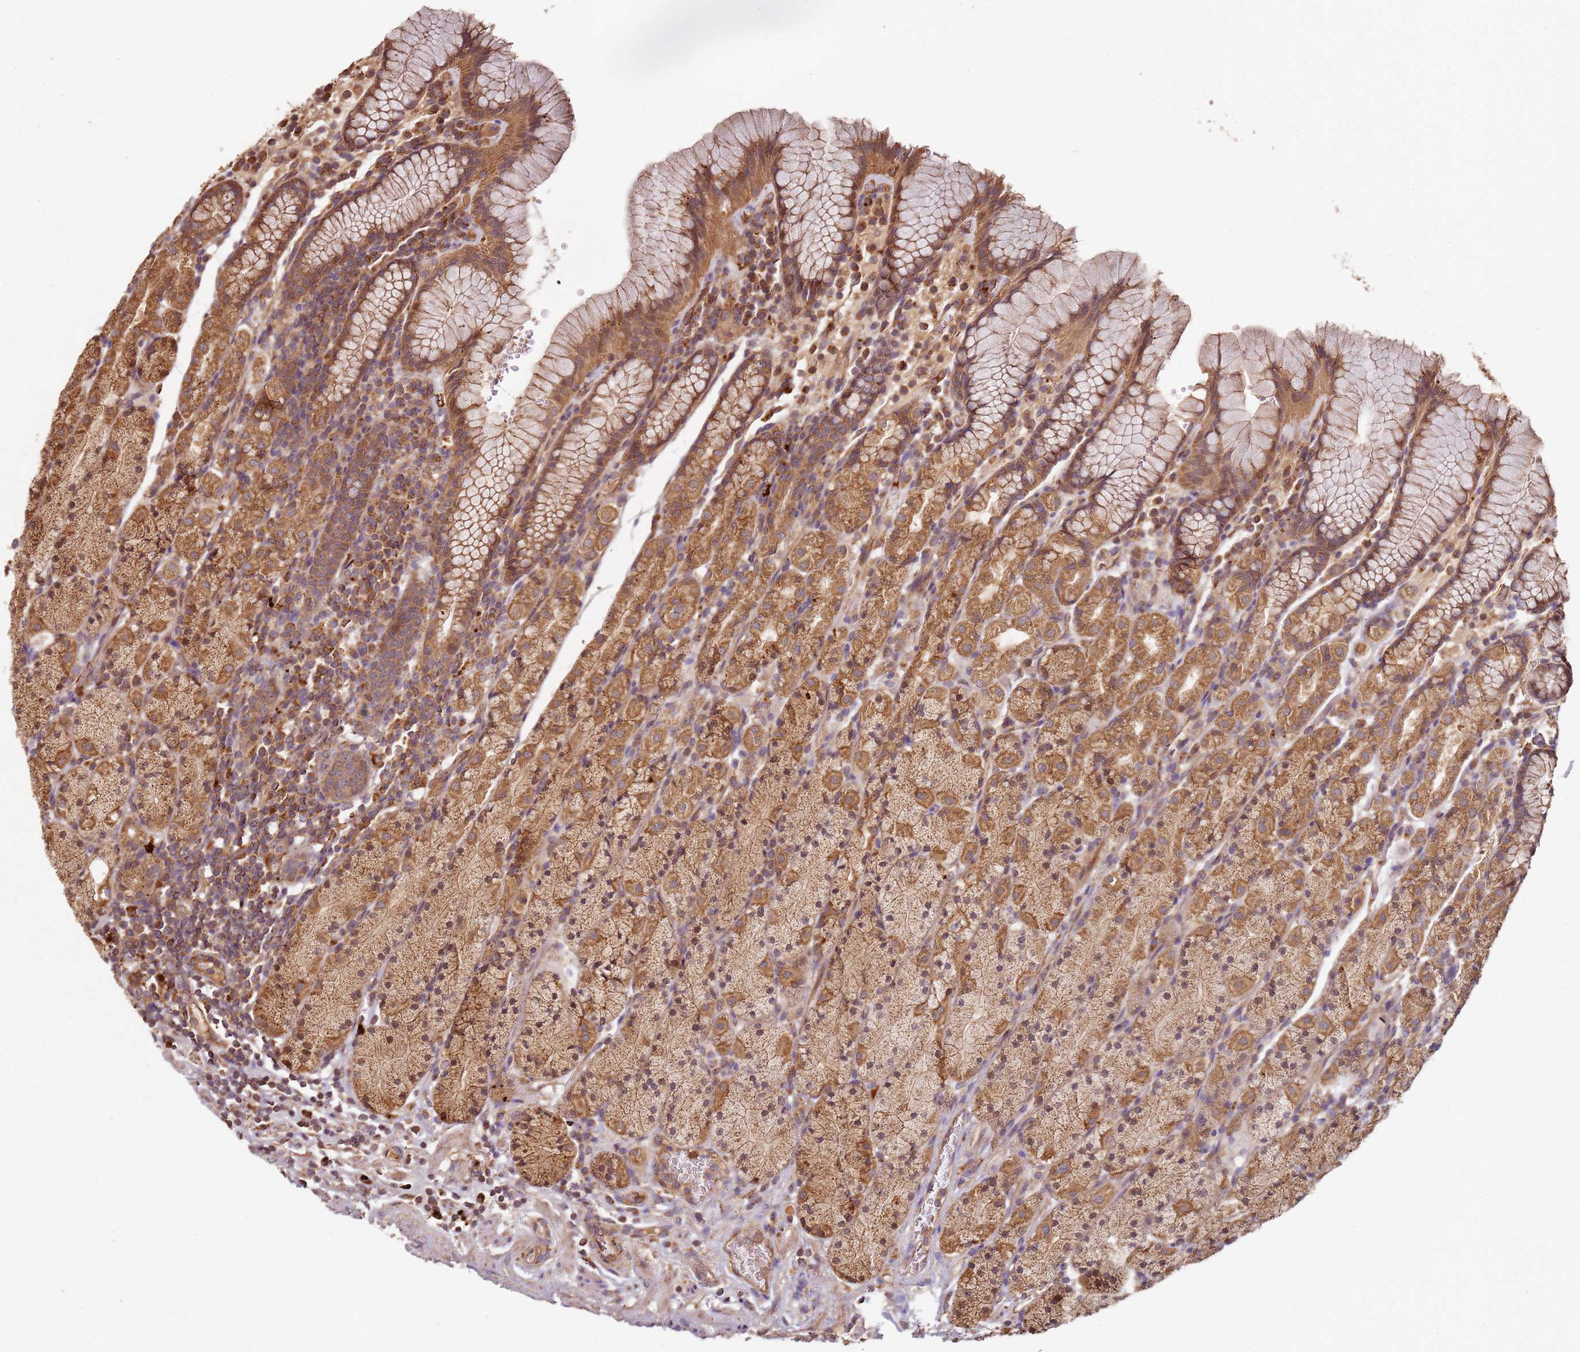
{"staining": {"intensity": "strong", "quantity": ">75%", "location": "cytoplasmic/membranous"}, "tissue": "stomach", "cell_type": "Glandular cells", "image_type": "normal", "snomed": [{"axis": "morphology", "description": "Normal tissue, NOS"}, {"axis": "topography", "description": "Stomach, upper"}, {"axis": "topography", "description": "Stomach"}], "caption": "Protein staining by immunohistochemistry exhibits strong cytoplasmic/membranous positivity in about >75% of glandular cells in normal stomach.", "gene": "SCGB2B2", "patient": {"sex": "male", "age": 62}}